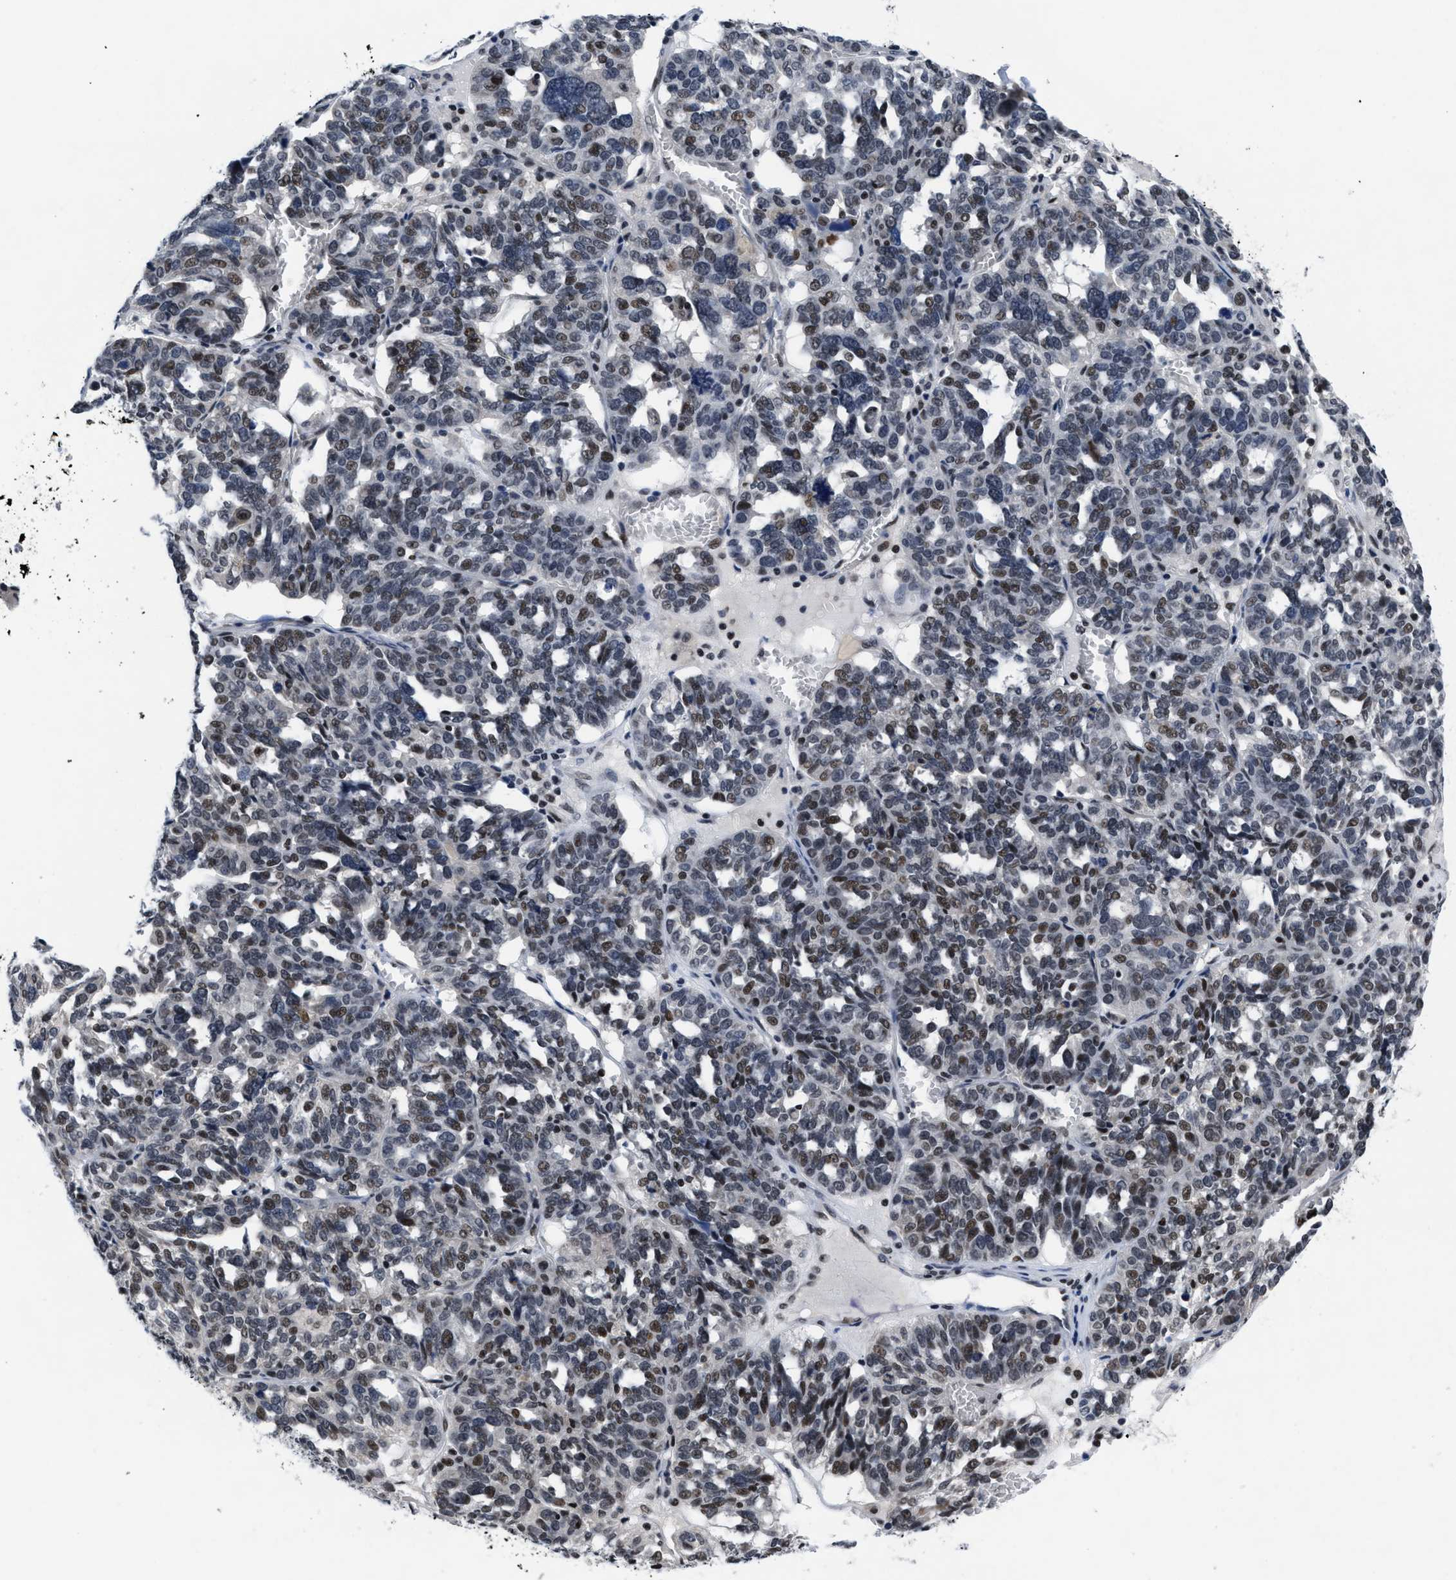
{"staining": {"intensity": "weak", "quantity": ">75%", "location": "nuclear"}, "tissue": "ovarian cancer", "cell_type": "Tumor cells", "image_type": "cancer", "snomed": [{"axis": "morphology", "description": "Cystadenocarcinoma, serous, NOS"}, {"axis": "topography", "description": "Ovary"}], "caption": "Protein expression by immunohistochemistry (IHC) exhibits weak nuclear staining in approximately >75% of tumor cells in serous cystadenocarcinoma (ovarian).", "gene": "WDR81", "patient": {"sex": "female", "age": 59}}